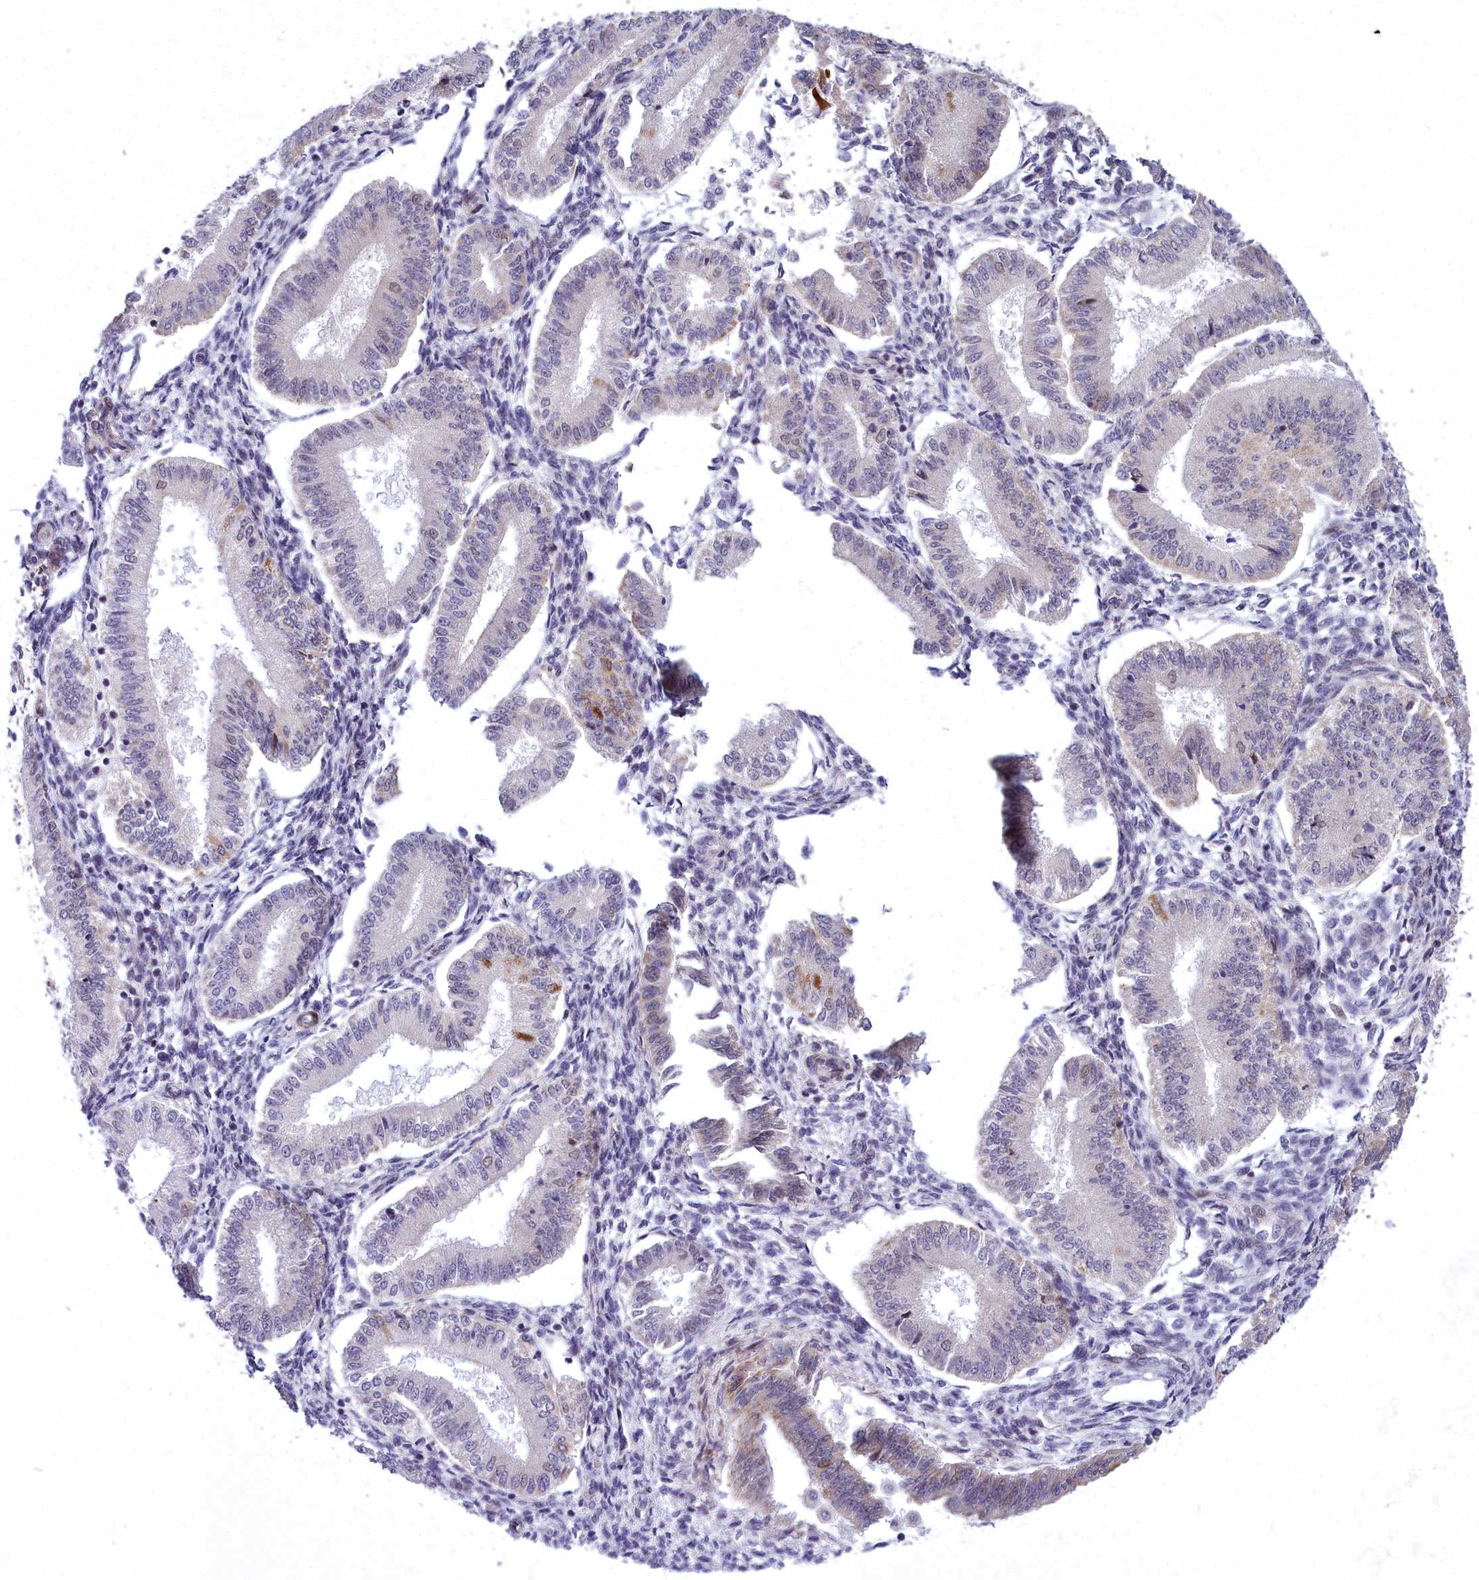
{"staining": {"intensity": "moderate", "quantity": "<25%", "location": "nuclear"}, "tissue": "endometrium", "cell_type": "Cells in endometrial stroma", "image_type": "normal", "snomed": [{"axis": "morphology", "description": "Normal tissue, NOS"}, {"axis": "topography", "description": "Endometrium"}], "caption": "Immunohistochemistry photomicrograph of unremarkable endometrium stained for a protein (brown), which displays low levels of moderate nuclear expression in approximately <25% of cells in endometrial stroma.", "gene": "ABCB8", "patient": {"sex": "female", "age": 39}}